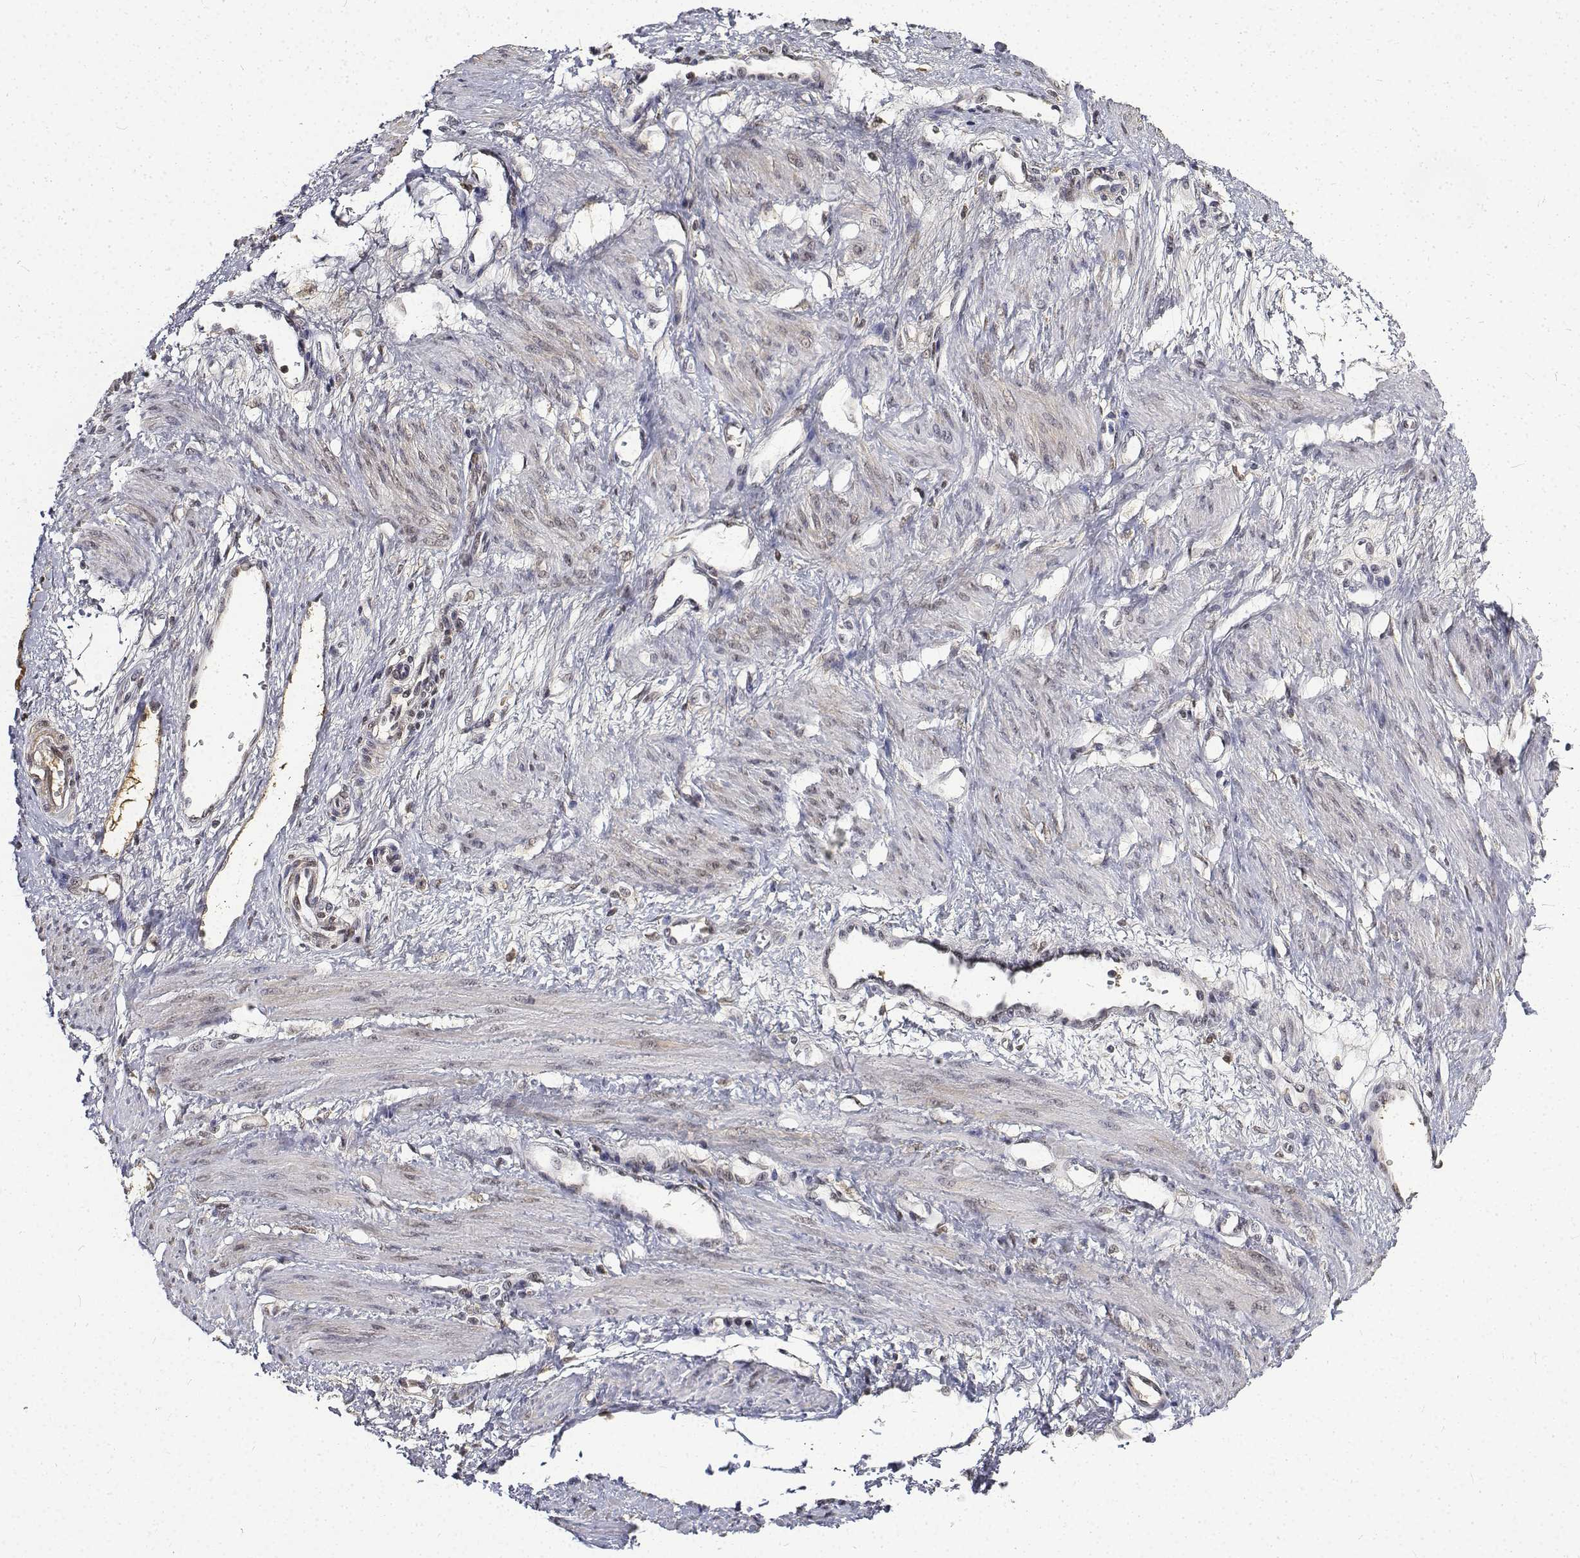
{"staining": {"intensity": "moderate", "quantity": "25%-75%", "location": "nuclear"}, "tissue": "smooth muscle", "cell_type": "Smooth muscle cells", "image_type": "normal", "snomed": [{"axis": "morphology", "description": "Normal tissue, NOS"}, {"axis": "topography", "description": "Smooth muscle"}, {"axis": "topography", "description": "Uterus"}], "caption": "About 25%-75% of smooth muscle cells in normal smooth muscle show moderate nuclear protein expression as visualized by brown immunohistochemical staining.", "gene": "ATRX", "patient": {"sex": "female", "age": 39}}